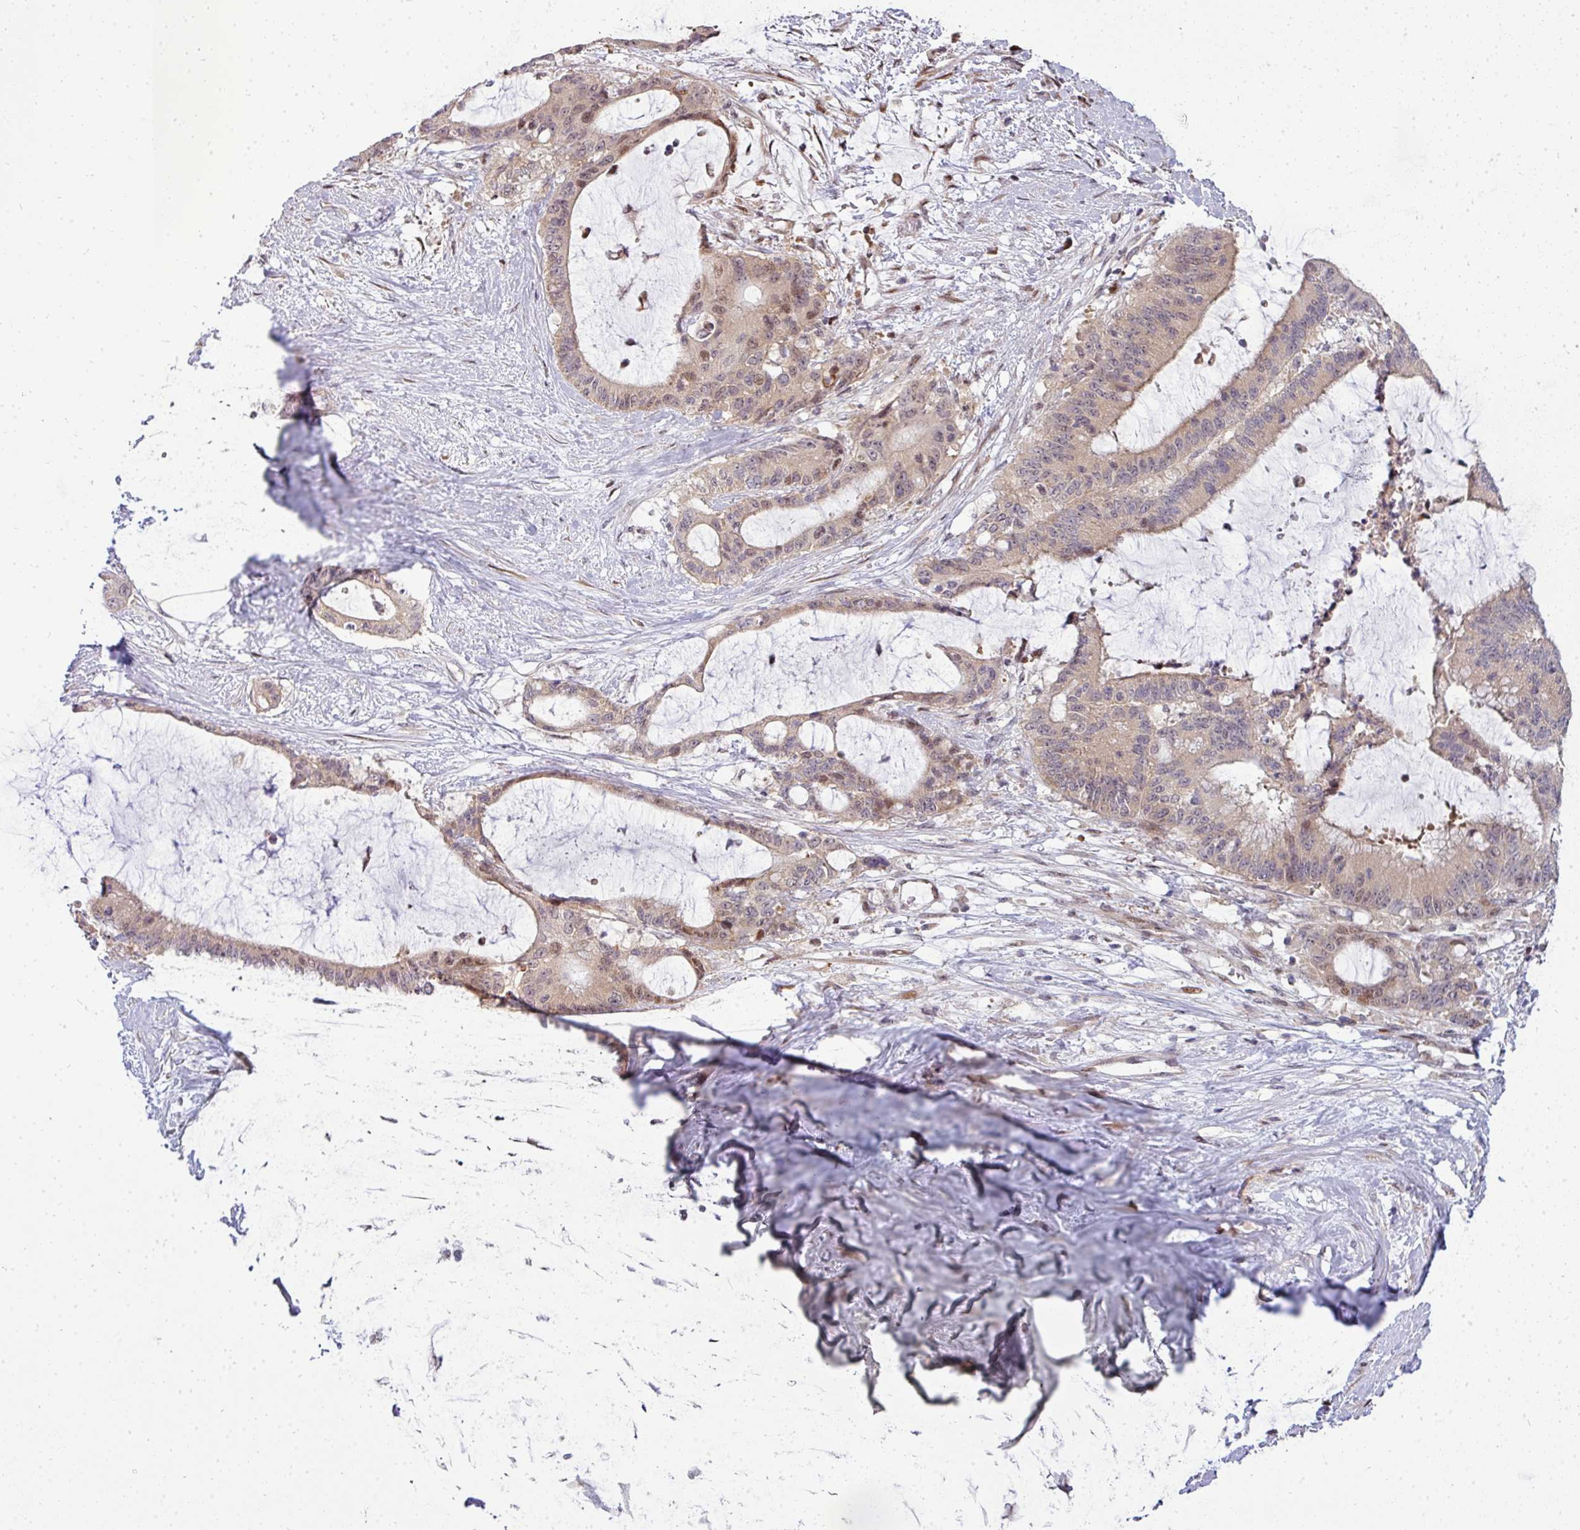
{"staining": {"intensity": "weak", "quantity": "25%-75%", "location": "cytoplasmic/membranous,nuclear"}, "tissue": "liver cancer", "cell_type": "Tumor cells", "image_type": "cancer", "snomed": [{"axis": "morphology", "description": "Normal tissue, NOS"}, {"axis": "morphology", "description": "Cholangiocarcinoma"}, {"axis": "topography", "description": "Liver"}, {"axis": "topography", "description": "Peripheral nerve tissue"}], "caption": "Immunohistochemical staining of human liver cholangiocarcinoma demonstrates low levels of weak cytoplasmic/membranous and nuclear protein expression in approximately 25%-75% of tumor cells. (IHC, brightfield microscopy, high magnification).", "gene": "PATZ1", "patient": {"sex": "female", "age": 73}}